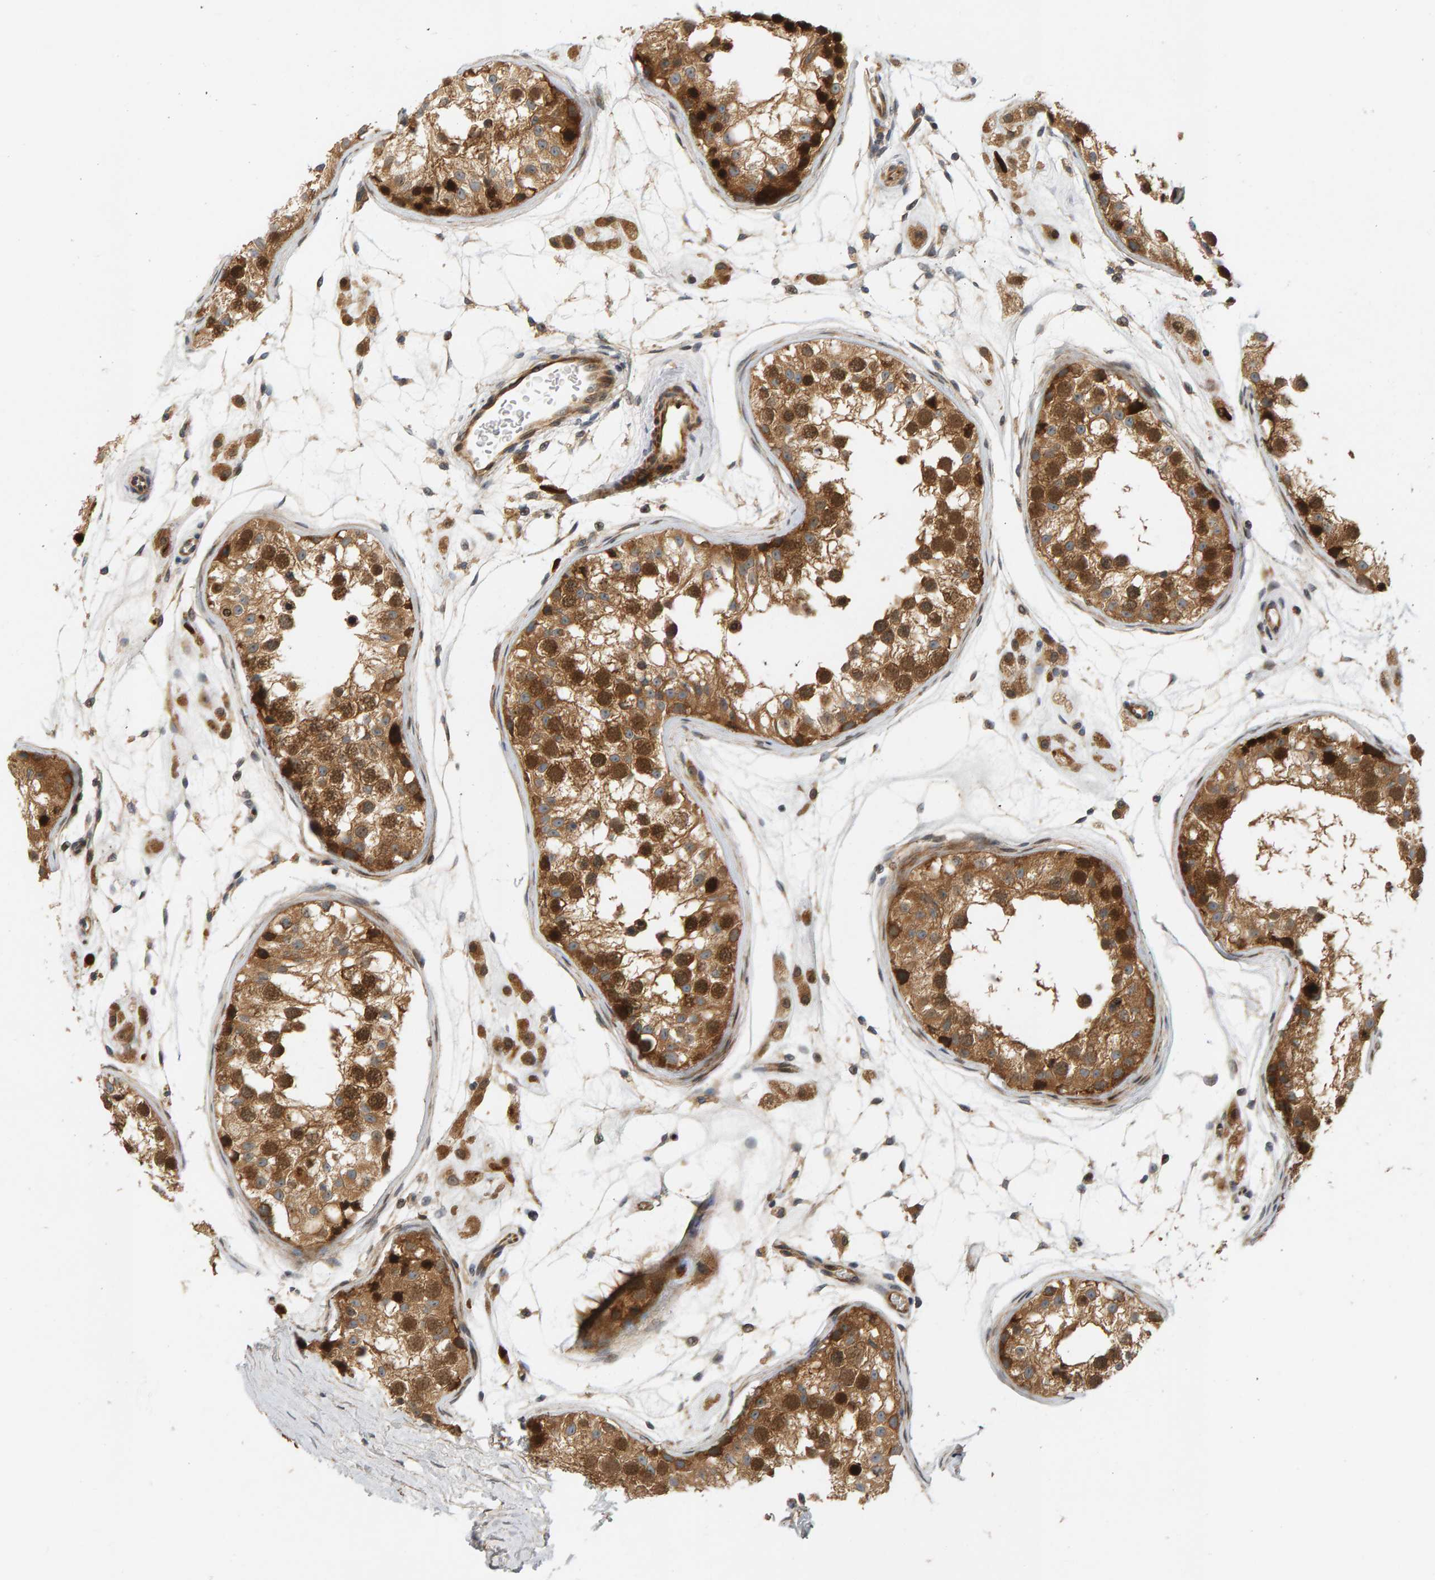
{"staining": {"intensity": "strong", "quantity": "25%-75%", "location": "cytoplasmic/membranous,nuclear"}, "tissue": "testis", "cell_type": "Cells in seminiferous ducts", "image_type": "normal", "snomed": [{"axis": "morphology", "description": "Normal tissue, NOS"}, {"axis": "morphology", "description": "Adenocarcinoma, metastatic, NOS"}, {"axis": "topography", "description": "Testis"}], "caption": "Immunohistochemistry (IHC) (DAB) staining of benign testis displays strong cytoplasmic/membranous,nuclear protein staining in approximately 25%-75% of cells in seminiferous ducts. The staining was performed using DAB (3,3'-diaminobenzidine) to visualize the protein expression in brown, while the nuclei were stained in blue with hematoxylin (Magnification: 20x).", "gene": "BAHCC1", "patient": {"sex": "male", "age": 26}}